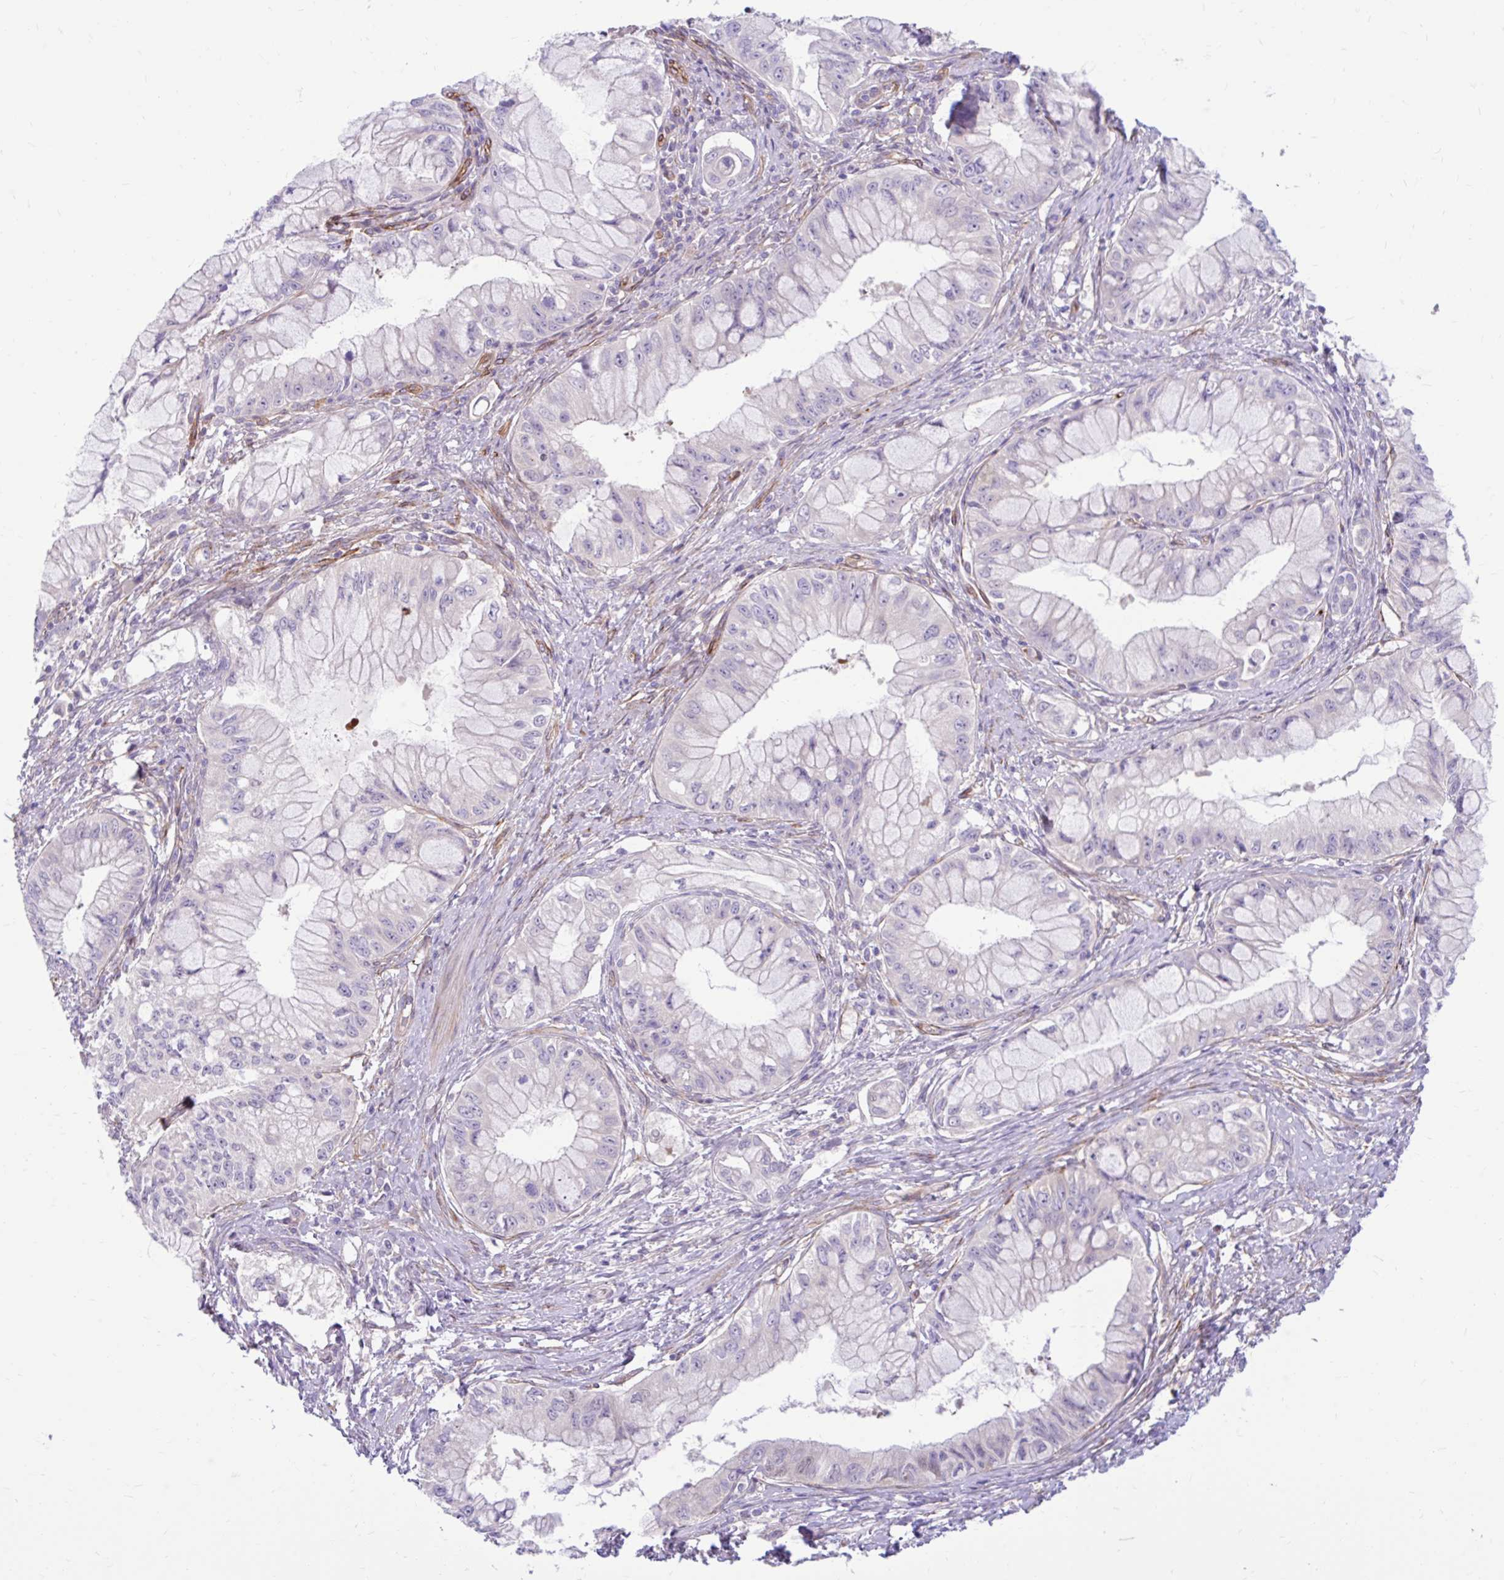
{"staining": {"intensity": "negative", "quantity": "none", "location": "none"}, "tissue": "pancreatic cancer", "cell_type": "Tumor cells", "image_type": "cancer", "snomed": [{"axis": "morphology", "description": "Adenocarcinoma, NOS"}, {"axis": "topography", "description": "Pancreas"}], "caption": "Adenocarcinoma (pancreatic) was stained to show a protein in brown. There is no significant staining in tumor cells.", "gene": "ESPNL", "patient": {"sex": "male", "age": 48}}